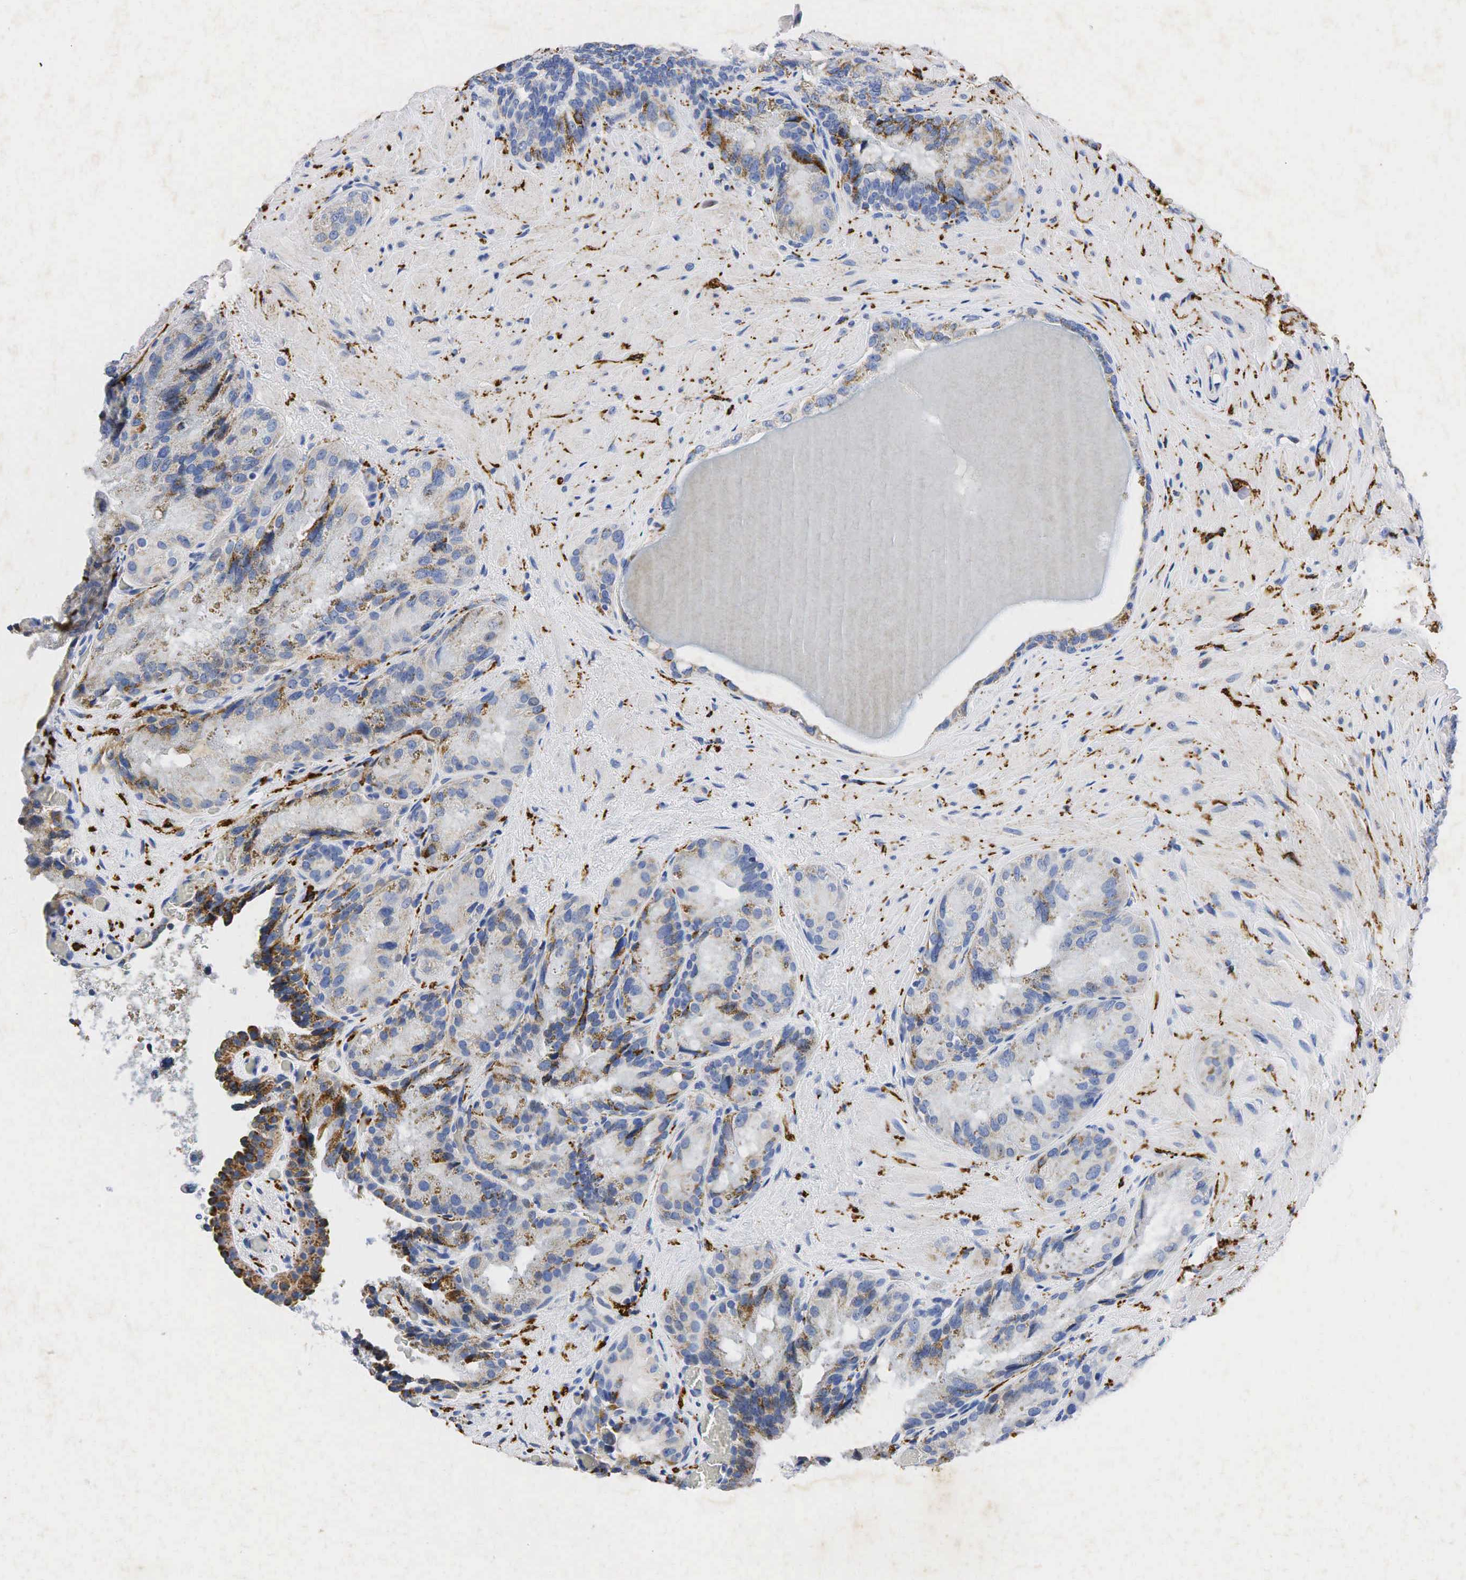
{"staining": {"intensity": "moderate", "quantity": "25%-75%", "location": "cytoplasmic/membranous"}, "tissue": "seminal vesicle", "cell_type": "Glandular cells", "image_type": "normal", "snomed": [{"axis": "morphology", "description": "Normal tissue, NOS"}, {"axis": "topography", "description": "Seminal veicle"}], "caption": "IHC image of normal seminal vesicle: human seminal vesicle stained using IHC reveals medium levels of moderate protein expression localized specifically in the cytoplasmic/membranous of glandular cells, appearing as a cytoplasmic/membranous brown color.", "gene": "SYP", "patient": {"sex": "male", "age": 69}}